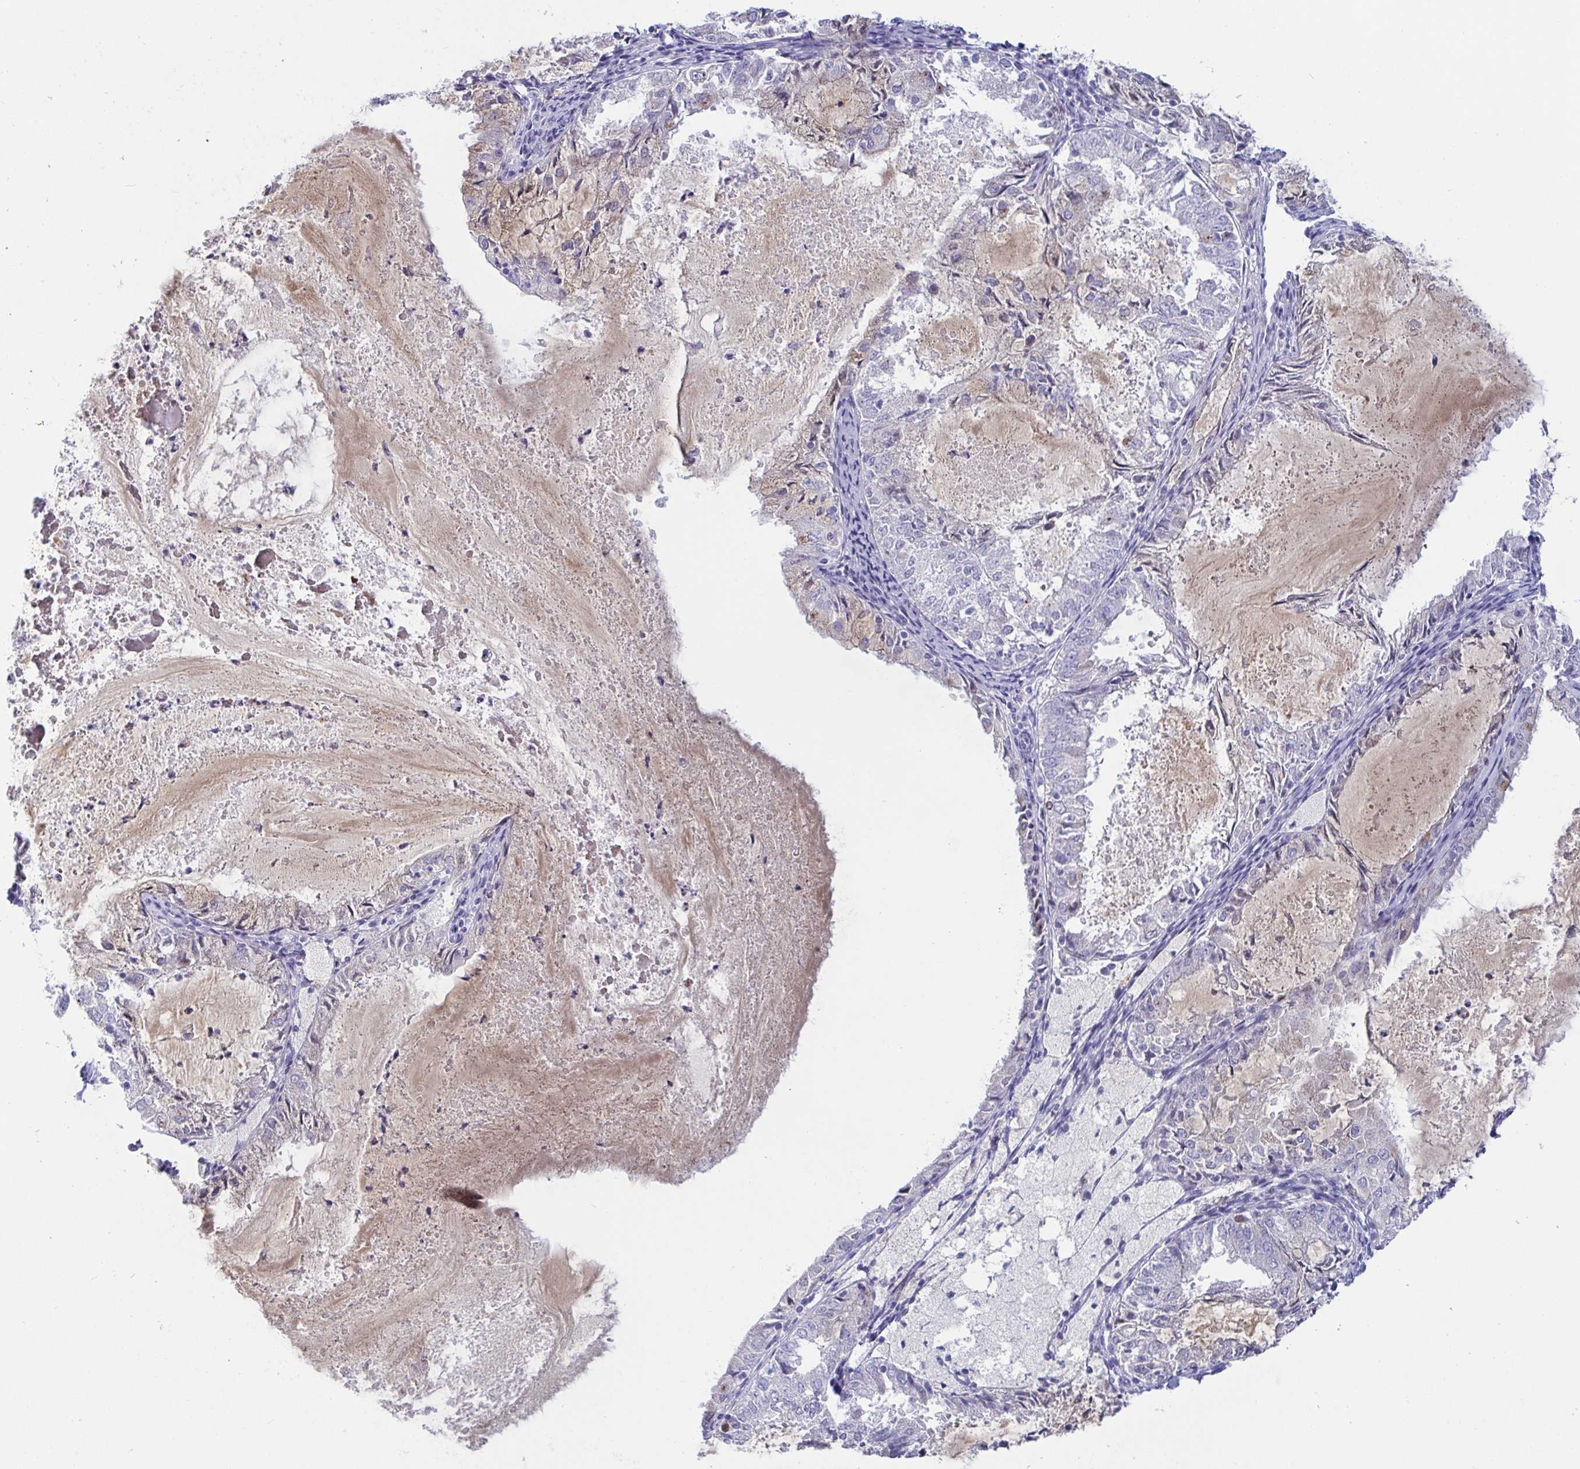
{"staining": {"intensity": "negative", "quantity": "none", "location": "none"}, "tissue": "endometrial cancer", "cell_type": "Tumor cells", "image_type": "cancer", "snomed": [{"axis": "morphology", "description": "Adenocarcinoma, NOS"}, {"axis": "topography", "description": "Endometrium"}], "caption": "Immunohistochemistry (IHC) photomicrograph of neoplastic tissue: human endometrial cancer (adenocarcinoma) stained with DAB displays no significant protein positivity in tumor cells.", "gene": "TAS2R38", "patient": {"sex": "female", "age": 57}}